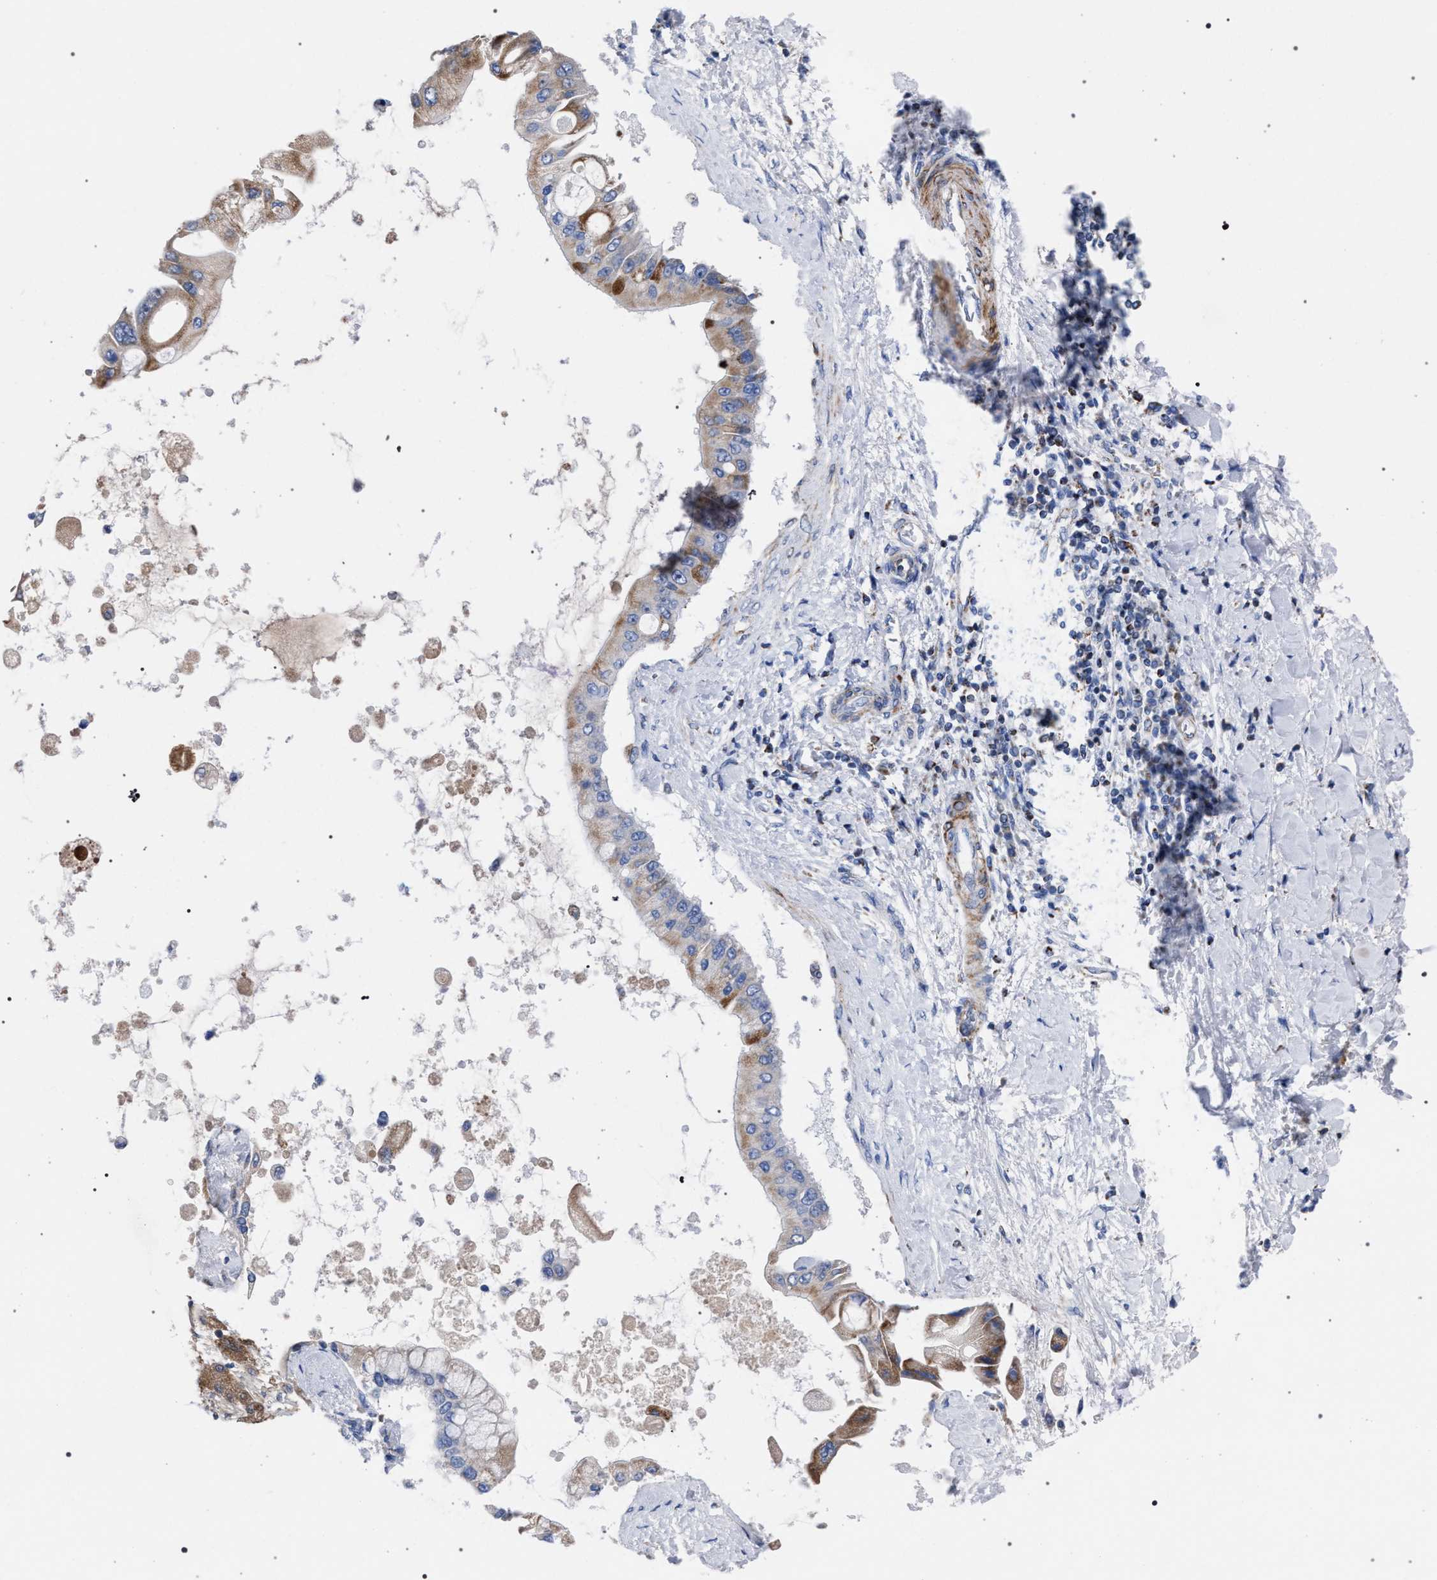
{"staining": {"intensity": "moderate", "quantity": "25%-75%", "location": "cytoplasmic/membranous"}, "tissue": "liver cancer", "cell_type": "Tumor cells", "image_type": "cancer", "snomed": [{"axis": "morphology", "description": "Cholangiocarcinoma"}, {"axis": "topography", "description": "Liver"}], "caption": "Immunohistochemical staining of liver cholangiocarcinoma demonstrates medium levels of moderate cytoplasmic/membranous protein positivity in about 25%-75% of tumor cells. The protein is stained brown, and the nuclei are stained in blue (DAB (3,3'-diaminobenzidine) IHC with brightfield microscopy, high magnification).", "gene": "ACADS", "patient": {"sex": "male", "age": 50}}